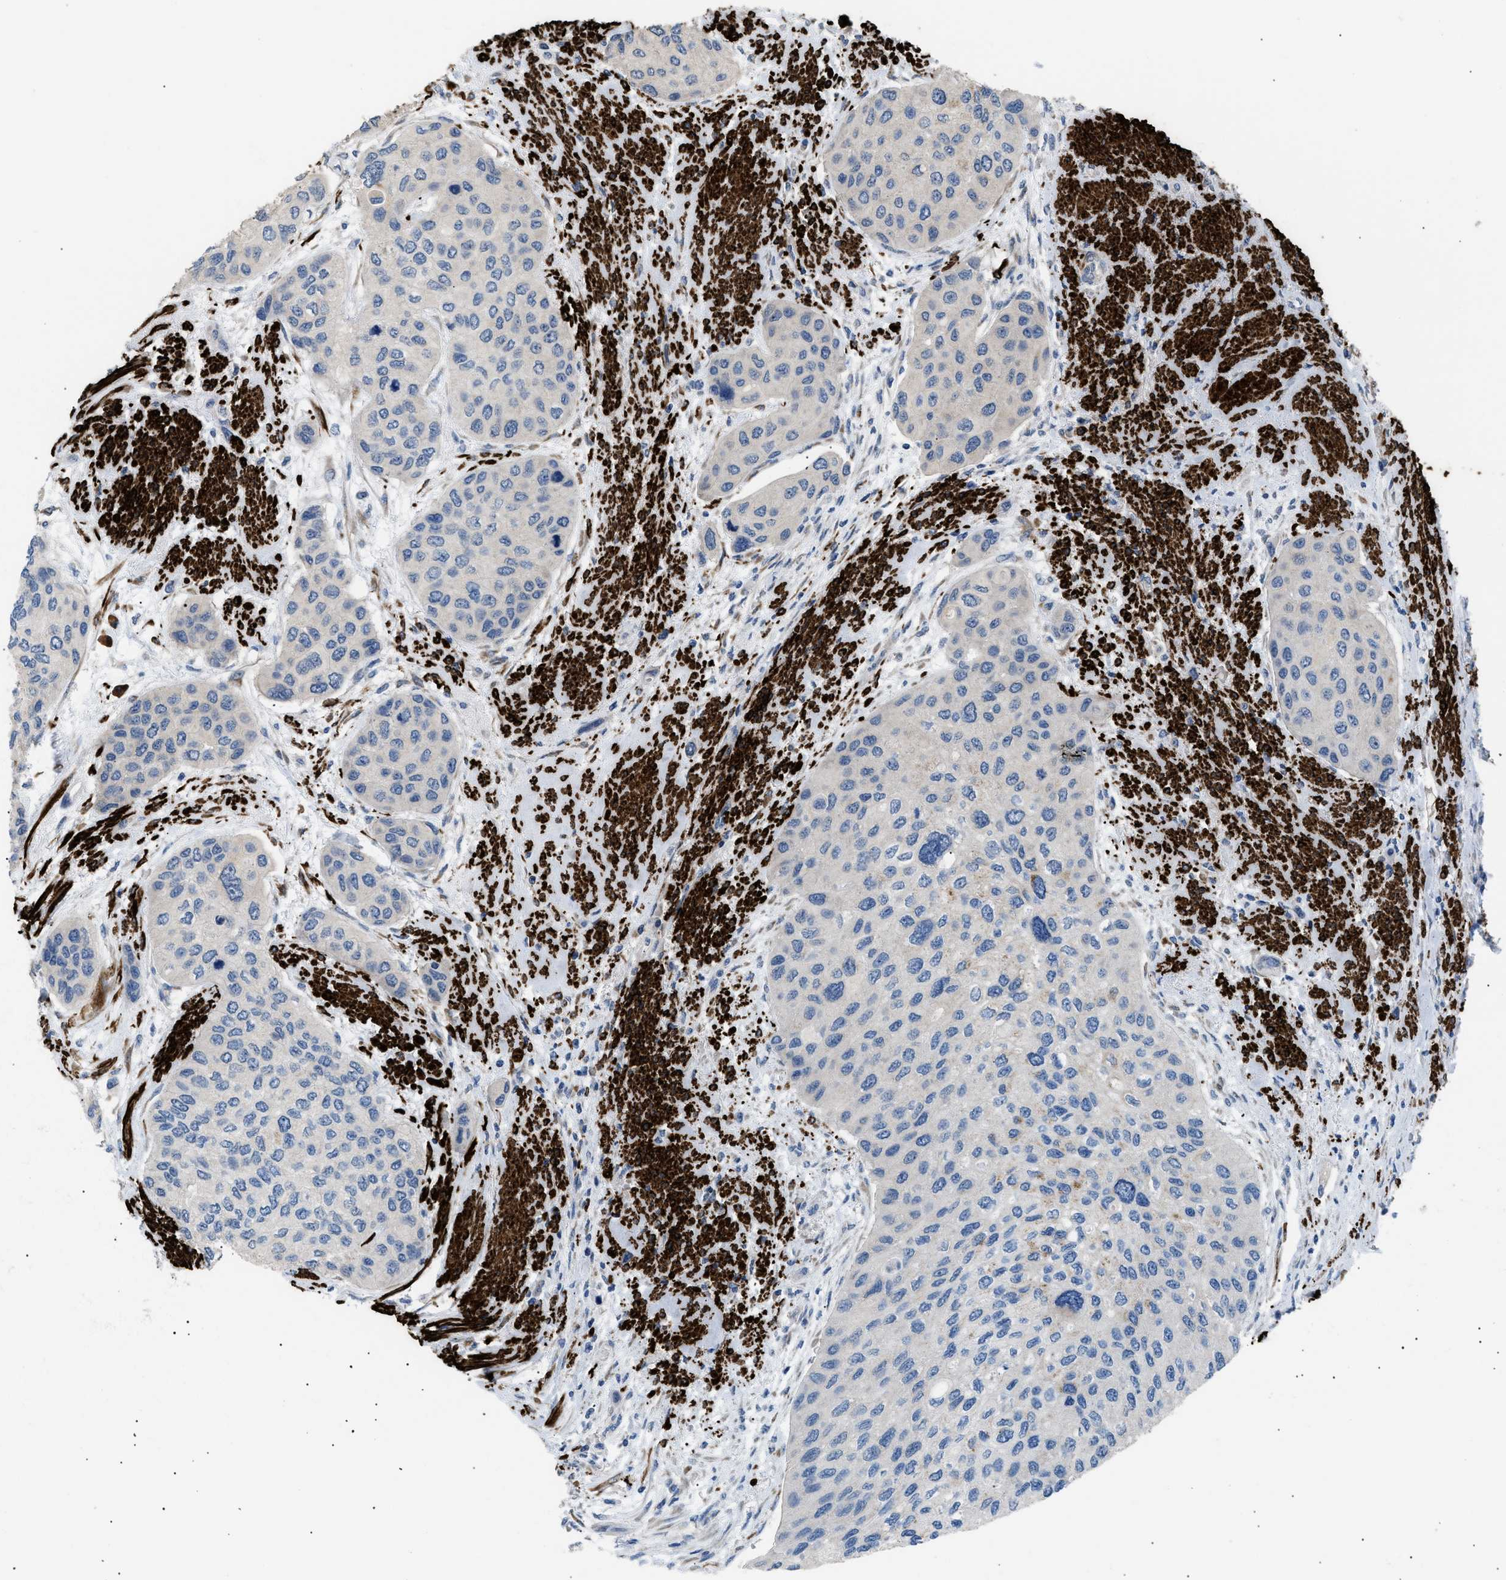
{"staining": {"intensity": "negative", "quantity": "none", "location": "none"}, "tissue": "urothelial cancer", "cell_type": "Tumor cells", "image_type": "cancer", "snomed": [{"axis": "morphology", "description": "Urothelial carcinoma, High grade"}, {"axis": "topography", "description": "Urinary bladder"}], "caption": "Micrograph shows no significant protein expression in tumor cells of urothelial carcinoma (high-grade).", "gene": "ICA1", "patient": {"sex": "female", "age": 56}}